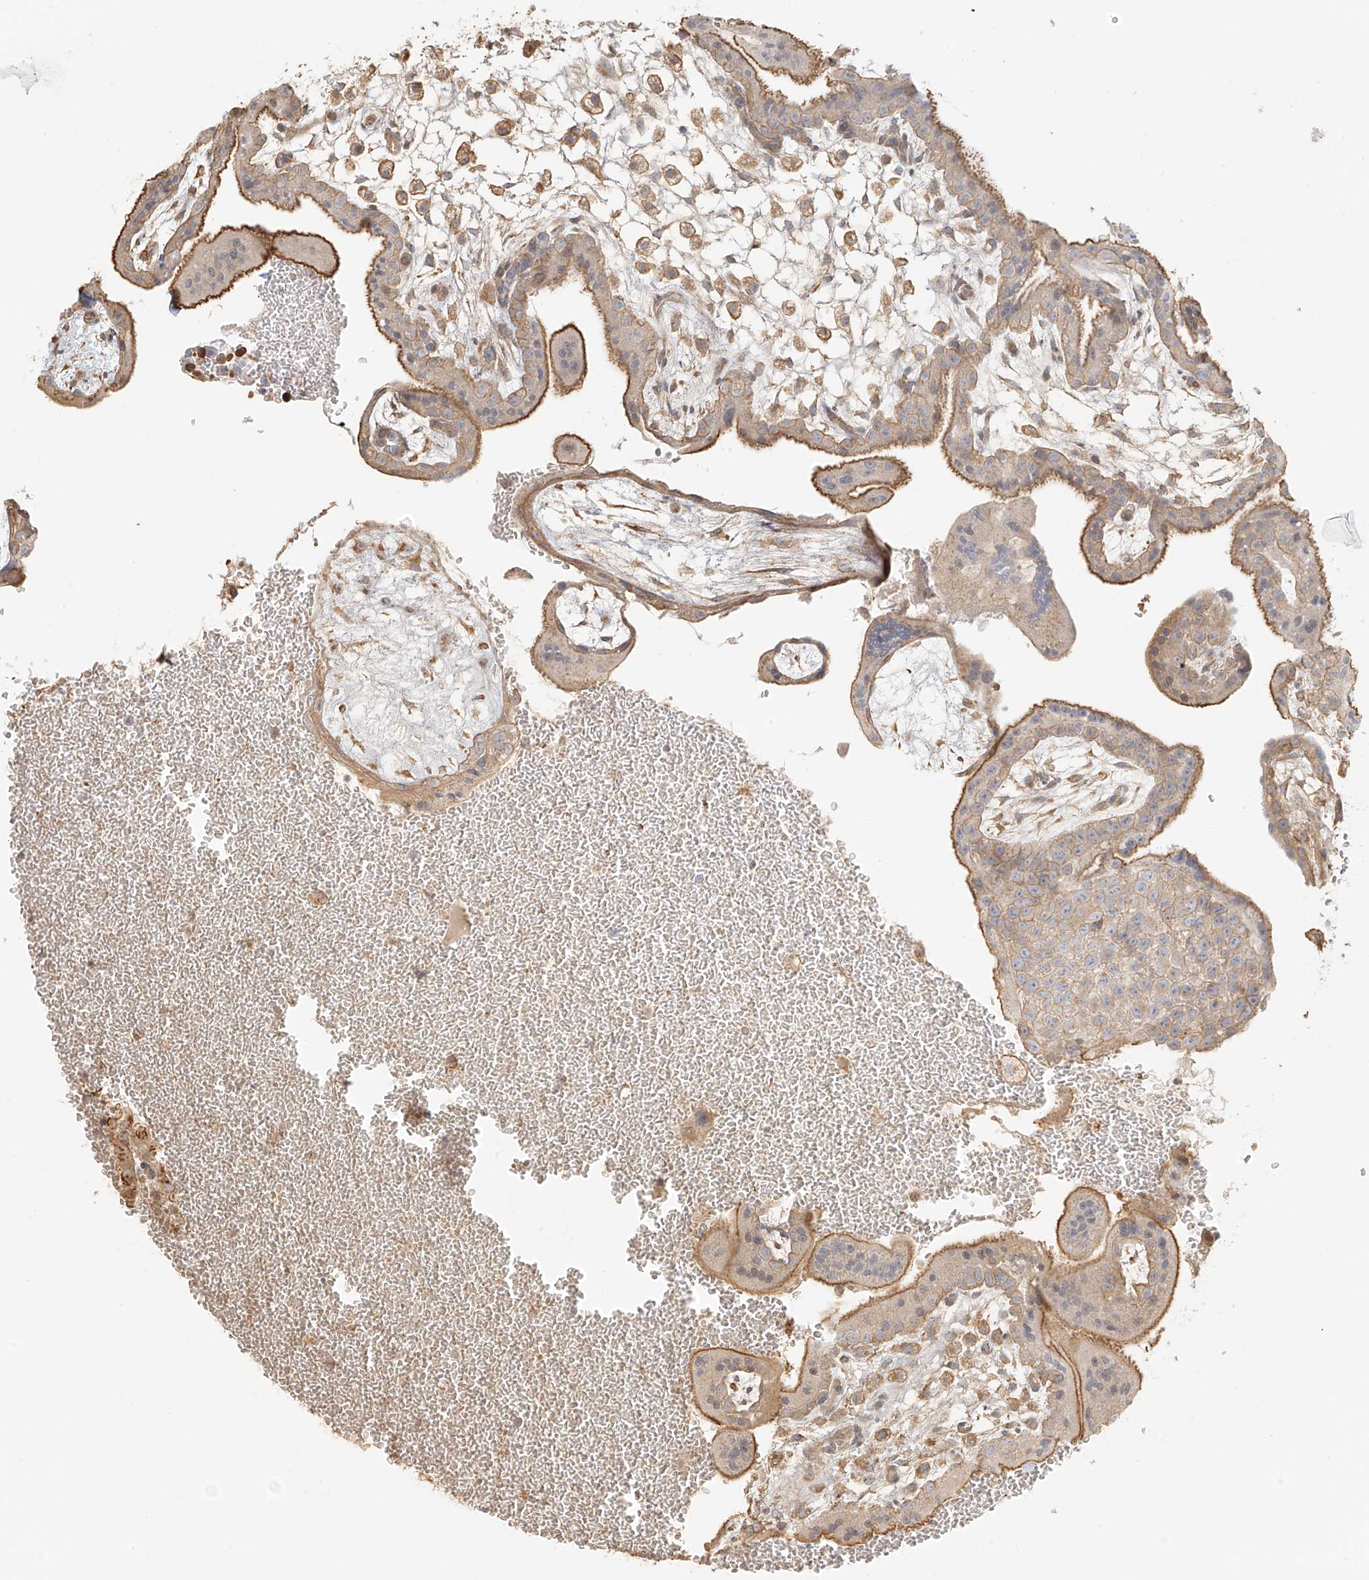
{"staining": {"intensity": "moderate", "quantity": ">75%", "location": "cytoplasmic/membranous"}, "tissue": "placenta", "cell_type": "Trophoblastic cells", "image_type": "normal", "snomed": [{"axis": "morphology", "description": "Normal tissue, NOS"}, {"axis": "topography", "description": "Placenta"}], "caption": "Moderate cytoplasmic/membranous protein expression is seen in approximately >75% of trophoblastic cells in placenta.", "gene": "UPK1B", "patient": {"sex": "female", "age": 35}}